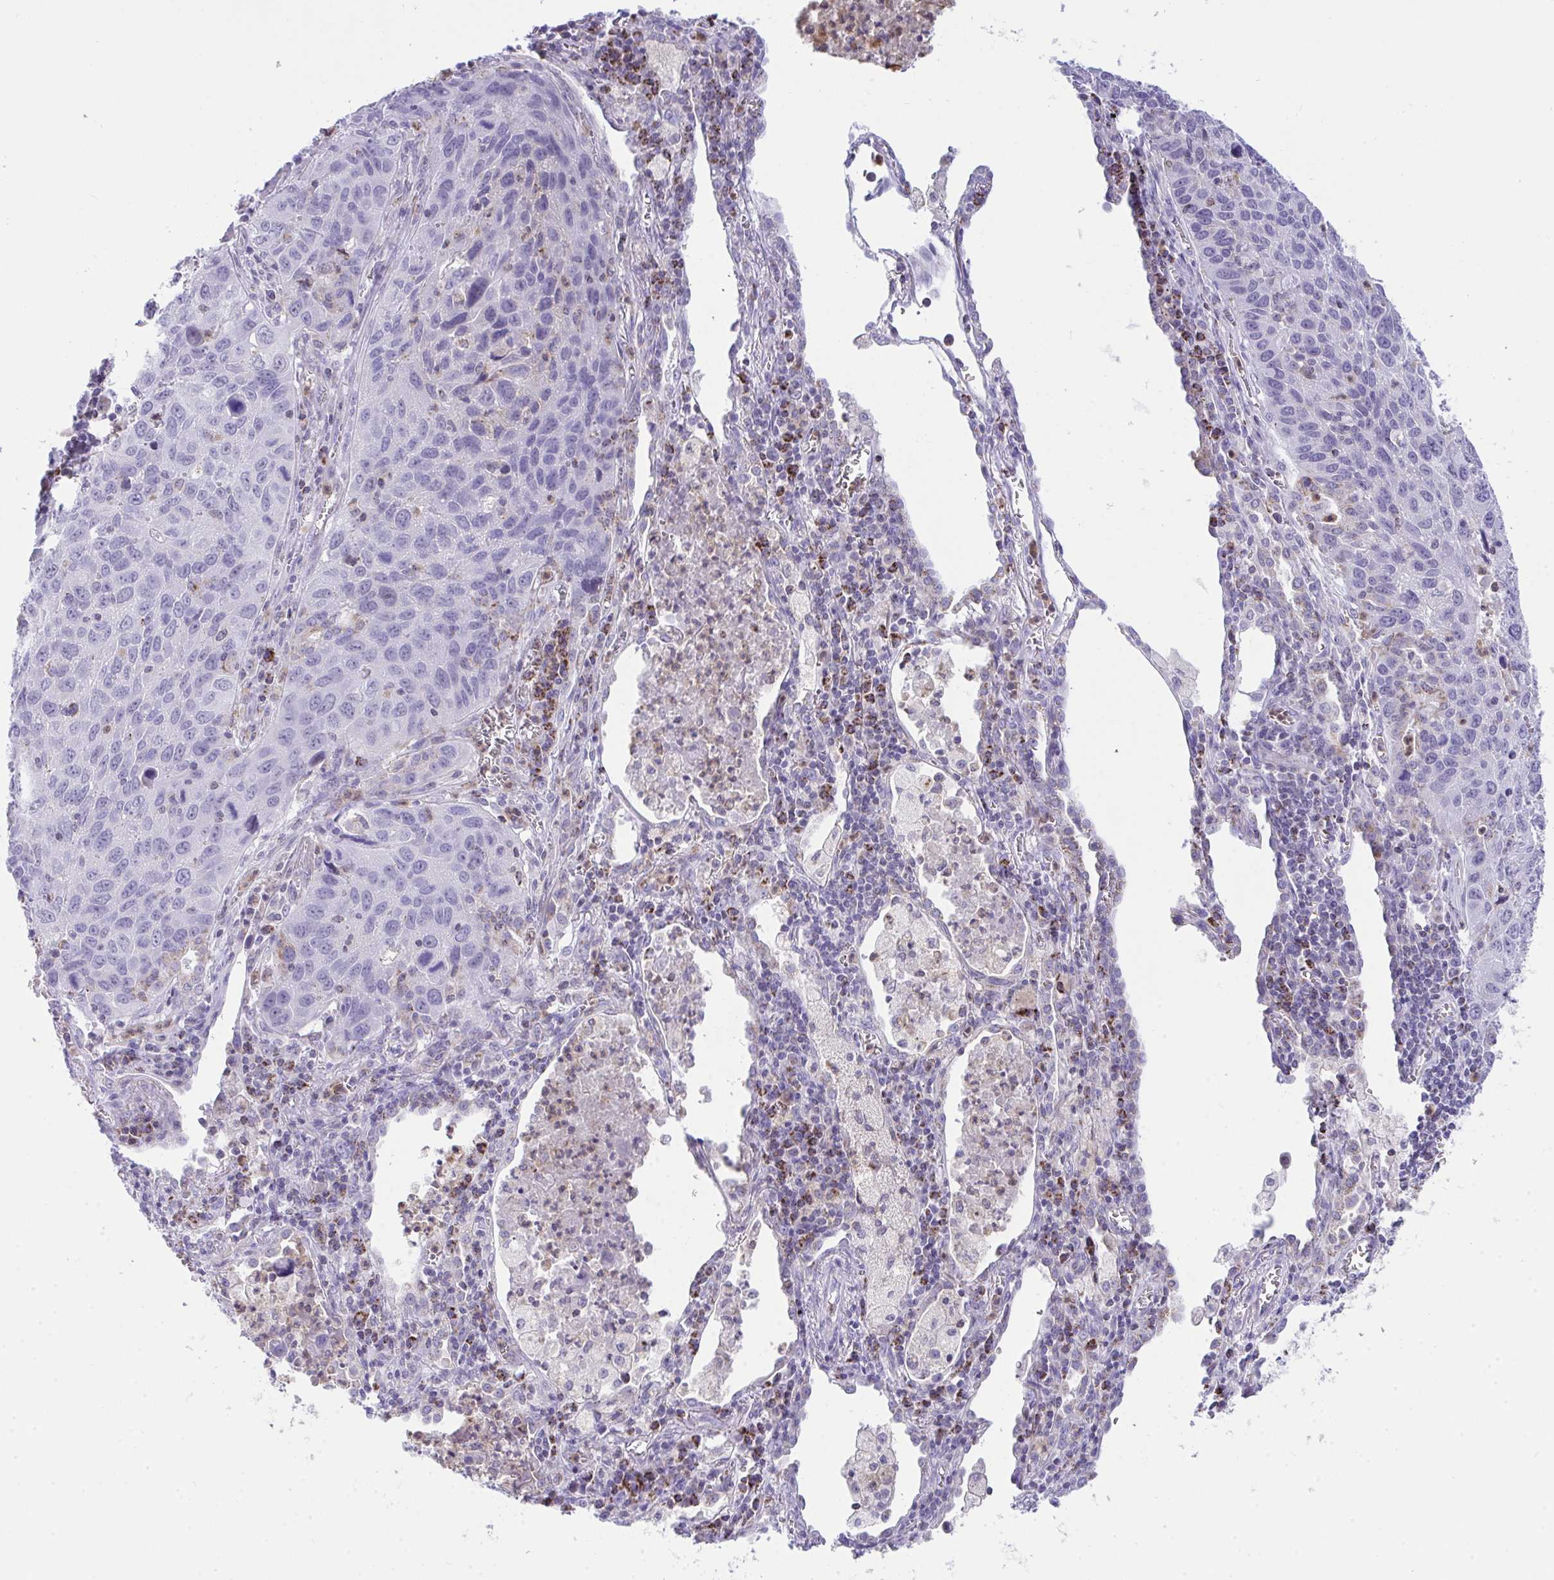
{"staining": {"intensity": "negative", "quantity": "none", "location": "none"}, "tissue": "lung cancer", "cell_type": "Tumor cells", "image_type": "cancer", "snomed": [{"axis": "morphology", "description": "Squamous cell carcinoma, NOS"}, {"axis": "topography", "description": "Lung"}], "caption": "Human lung squamous cell carcinoma stained for a protein using IHC exhibits no positivity in tumor cells.", "gene": "PLA2G12B", "patient": {"sex": "female", "age": 61}}